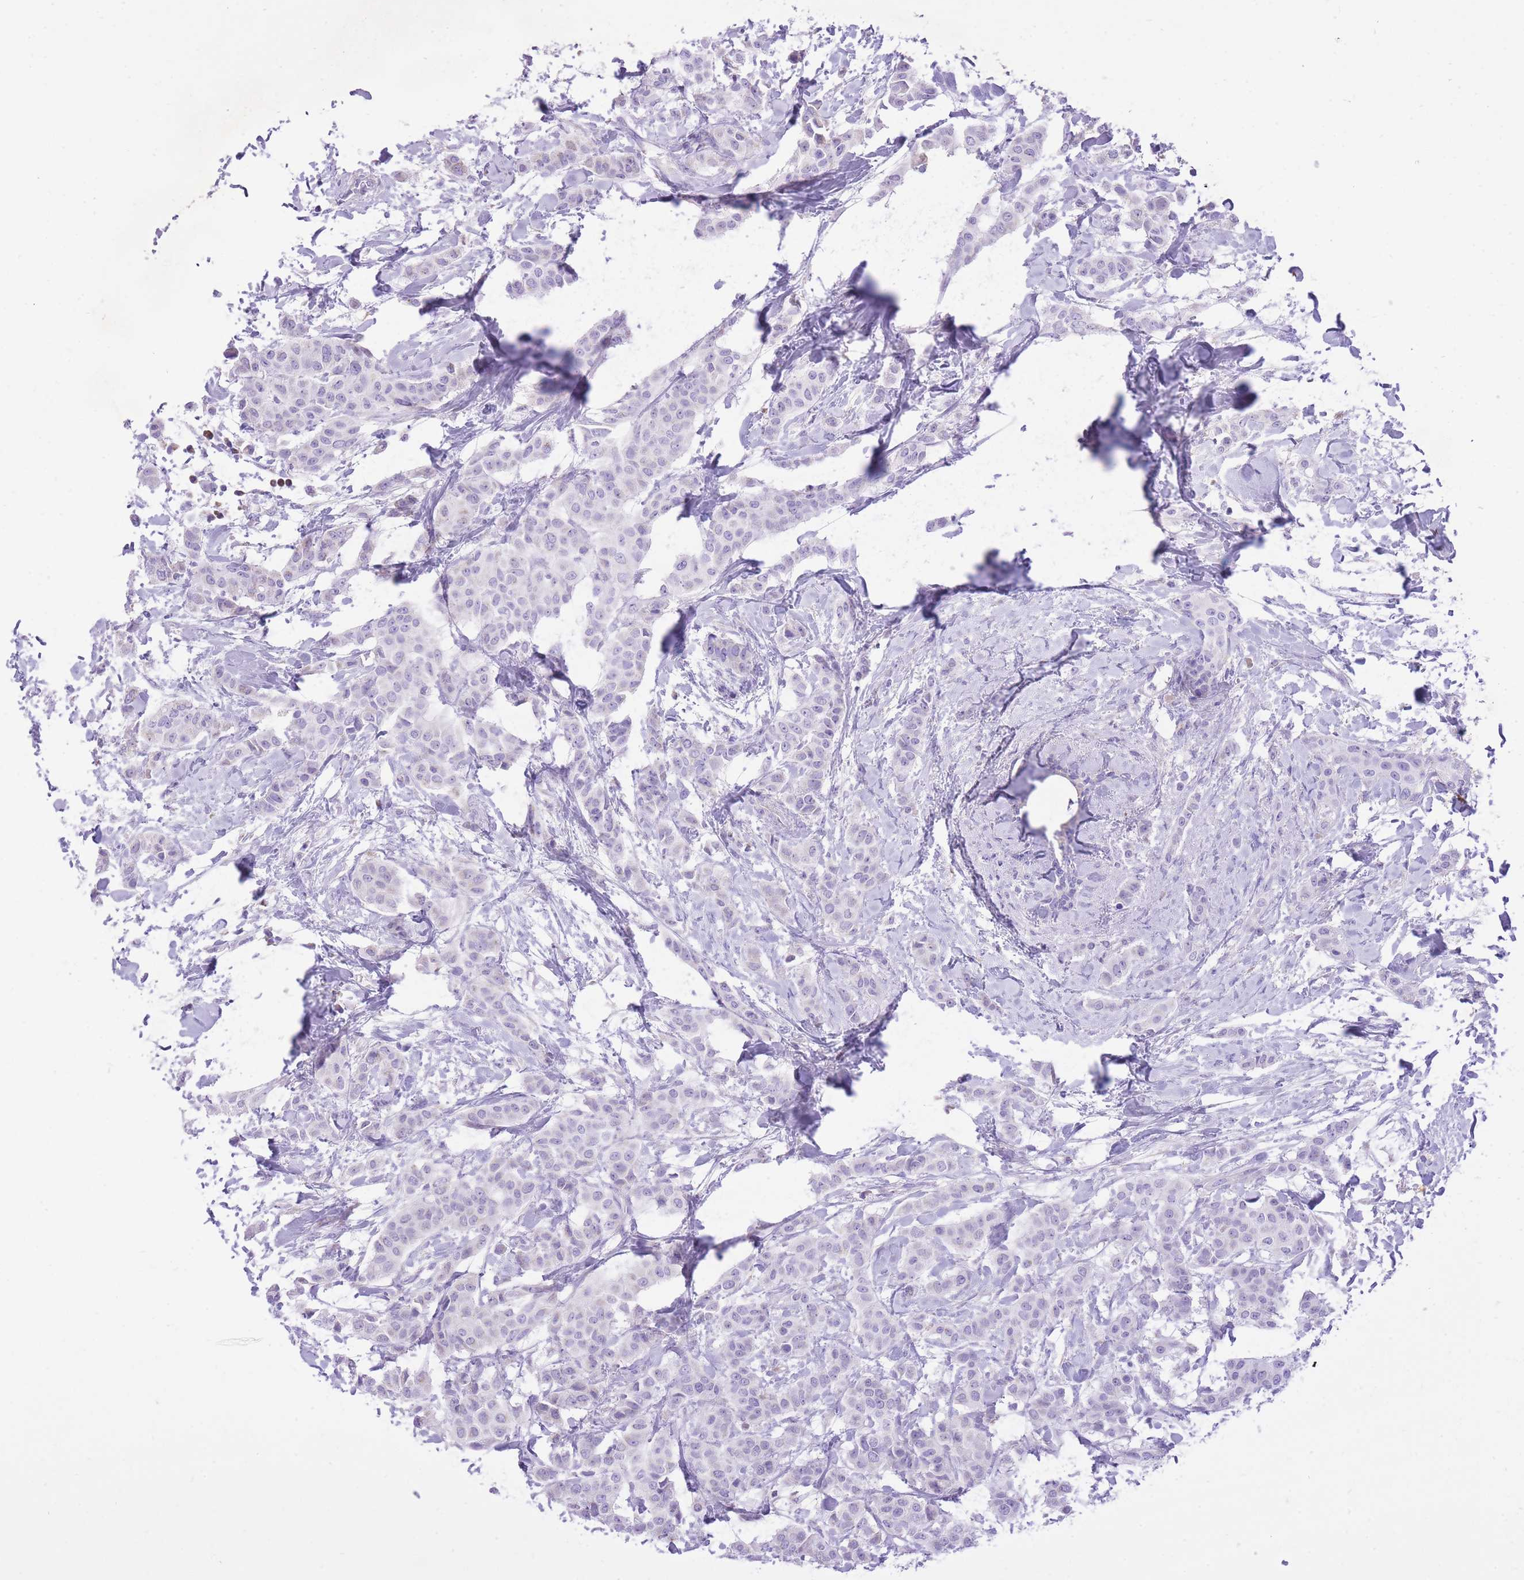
{"staining": {"intensity": "negative", "quantity": "none", "location": "none"}, "tissue": "breast cancer", "cell_type": "Tumor cells", "image_type": "cancer", "snomed": [{"axis": "morphology", "description": "Duct carcinoma"}, {"axis": "topography", "description": "Breast"}], "caption": "Tumor cells are negative for protein expression in human breast intraductal carcinoma.", "gene": "SLC4A4", "patient": {"sex": "female", "age": 40}}